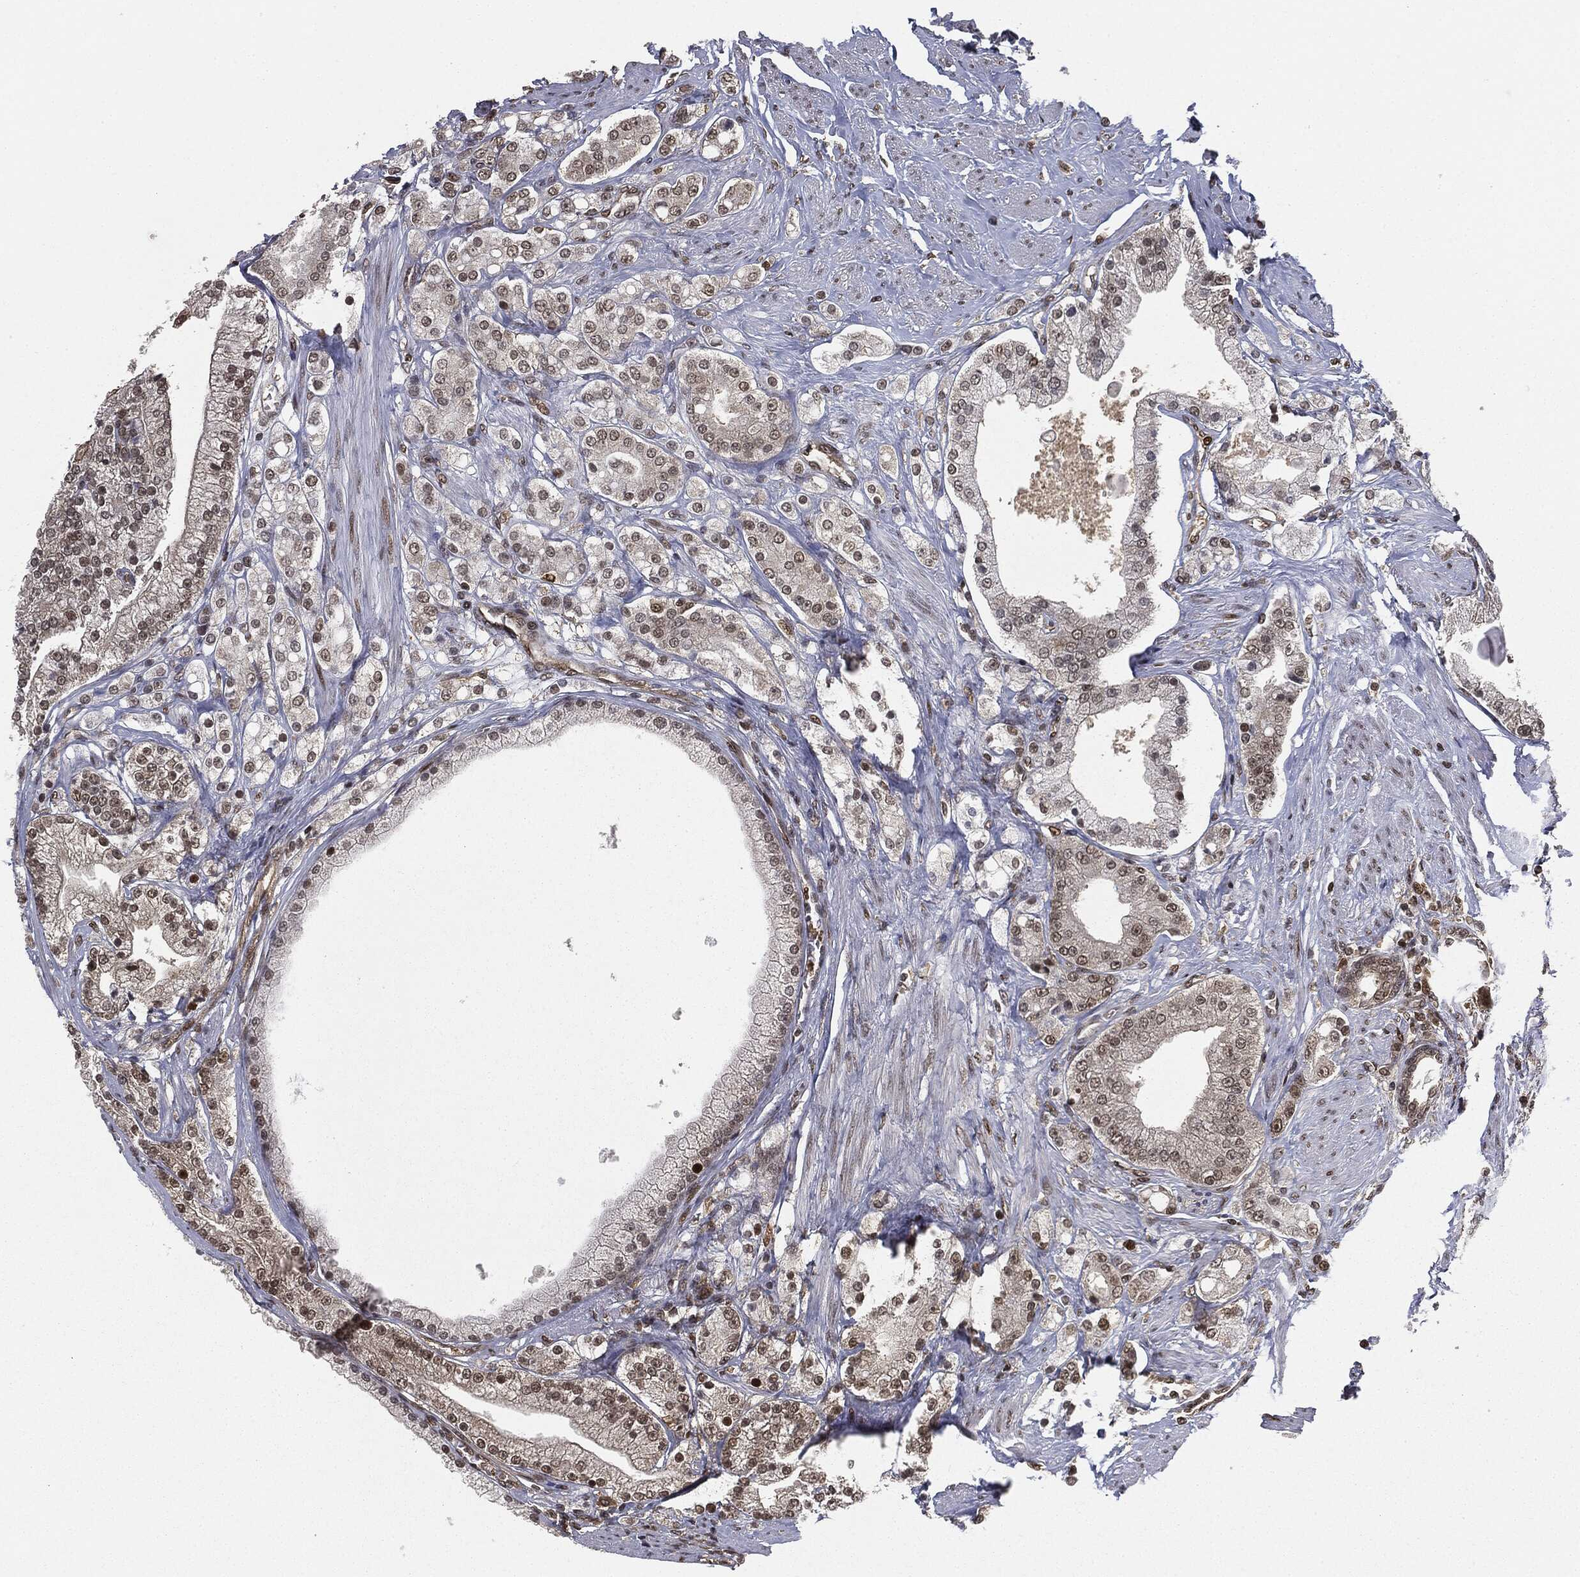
{"staining": {"intensity": "moderate", "quantity": "<25%", "location": "nuclear"}, "tissue": "prostate cancer", "cell_type": "Tumor cells", "image_type": "cancer", "snomed": [{"axis": "morphology", "description": "Adenocarcinoma, NOS"}, {"axis": "topography", "description": "Prostate and seminal vesicle, NOS"}, {"axis": "topography", "description": "Prostate"}], "caption": "This photomicrograph displays adenocarcinoma (prostate) stained with IHC to label a protein in brown. The nuclear of tumor cells show moderate positivity for the protein. Nuclei are counter-stained blue.", "gene": "TBC1D22A", "patient": {"sex": "male", "age": 67}}